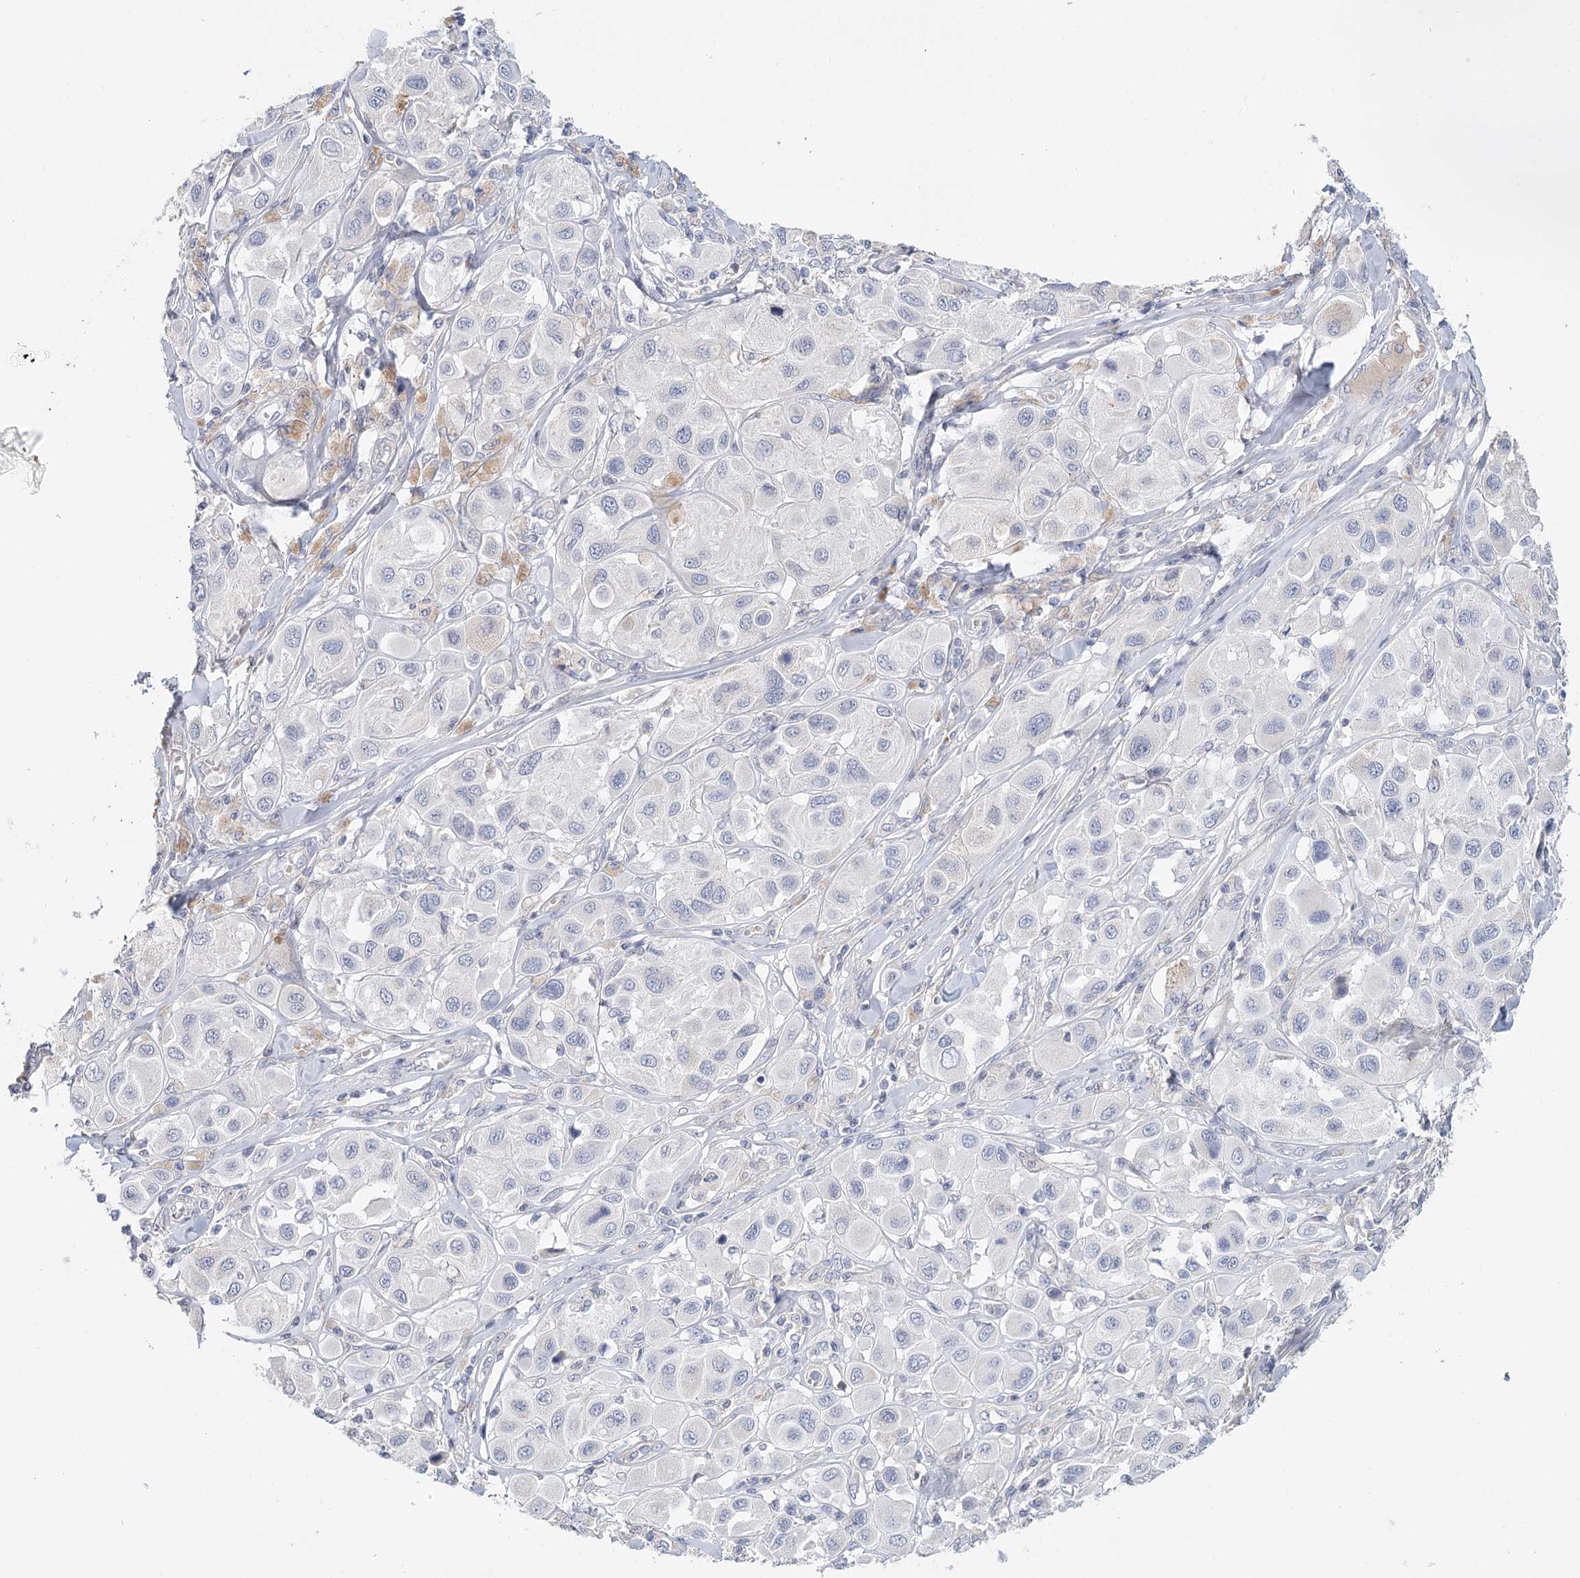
{"staining": {"intensity": "negative", "quantity": "none", "location": "none"}, "tissue": "melanoma", "cell_type": "Tumor cells", "image_type": "cancer", "snomed": [{"axis": "morphology", "description": "Malignant melanoma, Metastatic site"}, {"axis": "topography", "description": "Skin"}], "caption": "Protein analysis of malignant melanoma (metastatic site) displays no significant positivity in tumor cells. (Brightfield microscopy of DAB immunohistochemistry (IHC) at high magnification).", "gene": "ARHGAP44", "patient": {"sex": "male", "age": 41}}